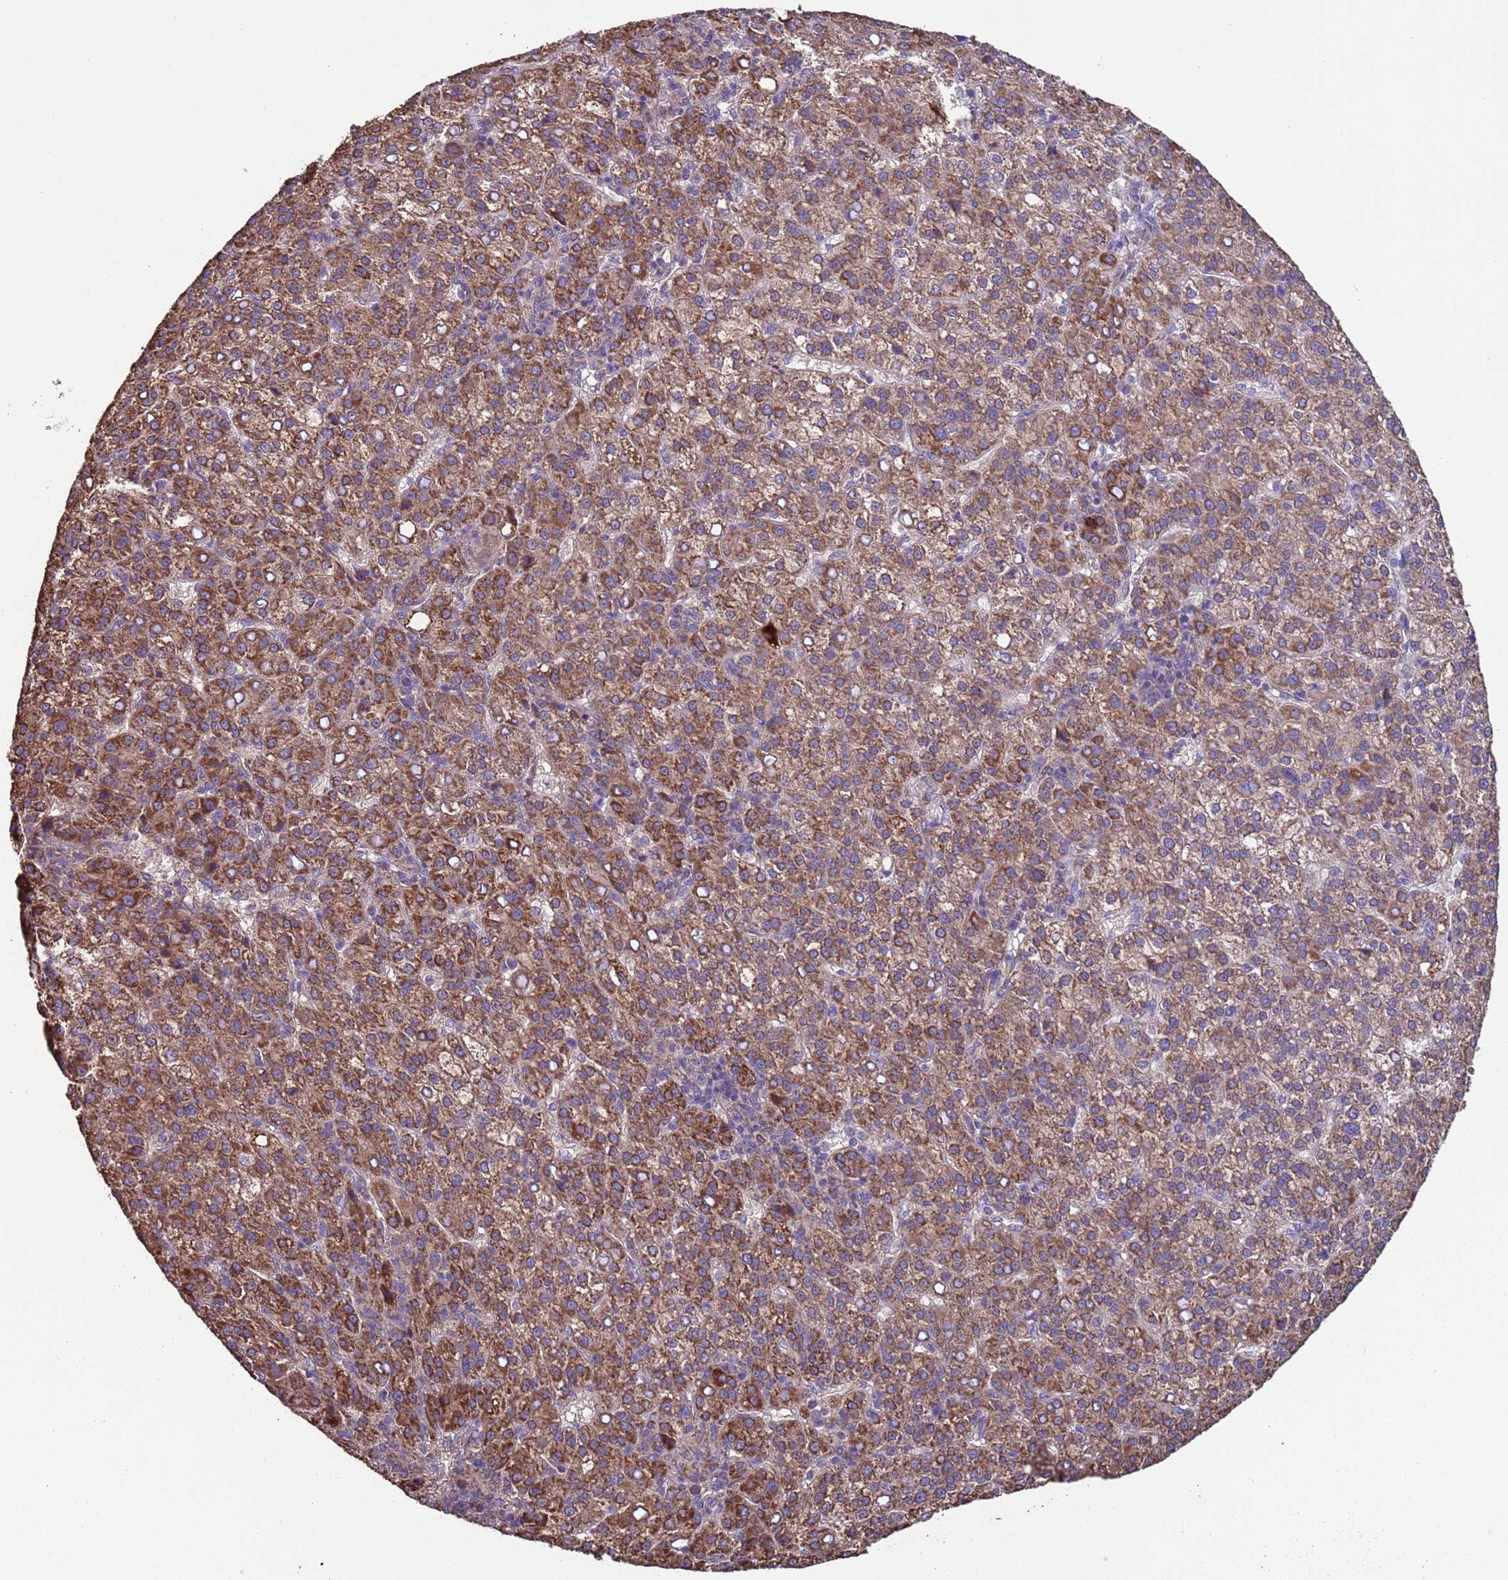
{"staining": {"intensity": "moderate", "quantity": ">75%", "location": "cytoplasmic/membranous"}, "tissue": "liver cancer", "cell_type": "Tumor cells", "image_type": "cancer", "snomed": [{"axis": "morphology", "description": "Carcinoma, Hepatocellular, NOS"}, {"axis": "topography", "description": "Liver"}], "caption": "IHC staining of liver cancer (hepatocellular carcinoma), which shows medium levels of moderate cytoplasmic/membranous expression in about >75% of tumor cells indicating moderate cytoplasmic/membranous protein expression. The staining was performed using DAB (3,3'-diaminobenzidine) (brown) for protein detection and nuclei were counterstained in hematoxylin (blue).", "gene": "EEF1AKMT1", "patient": {"sex": "female", "age": 58}}